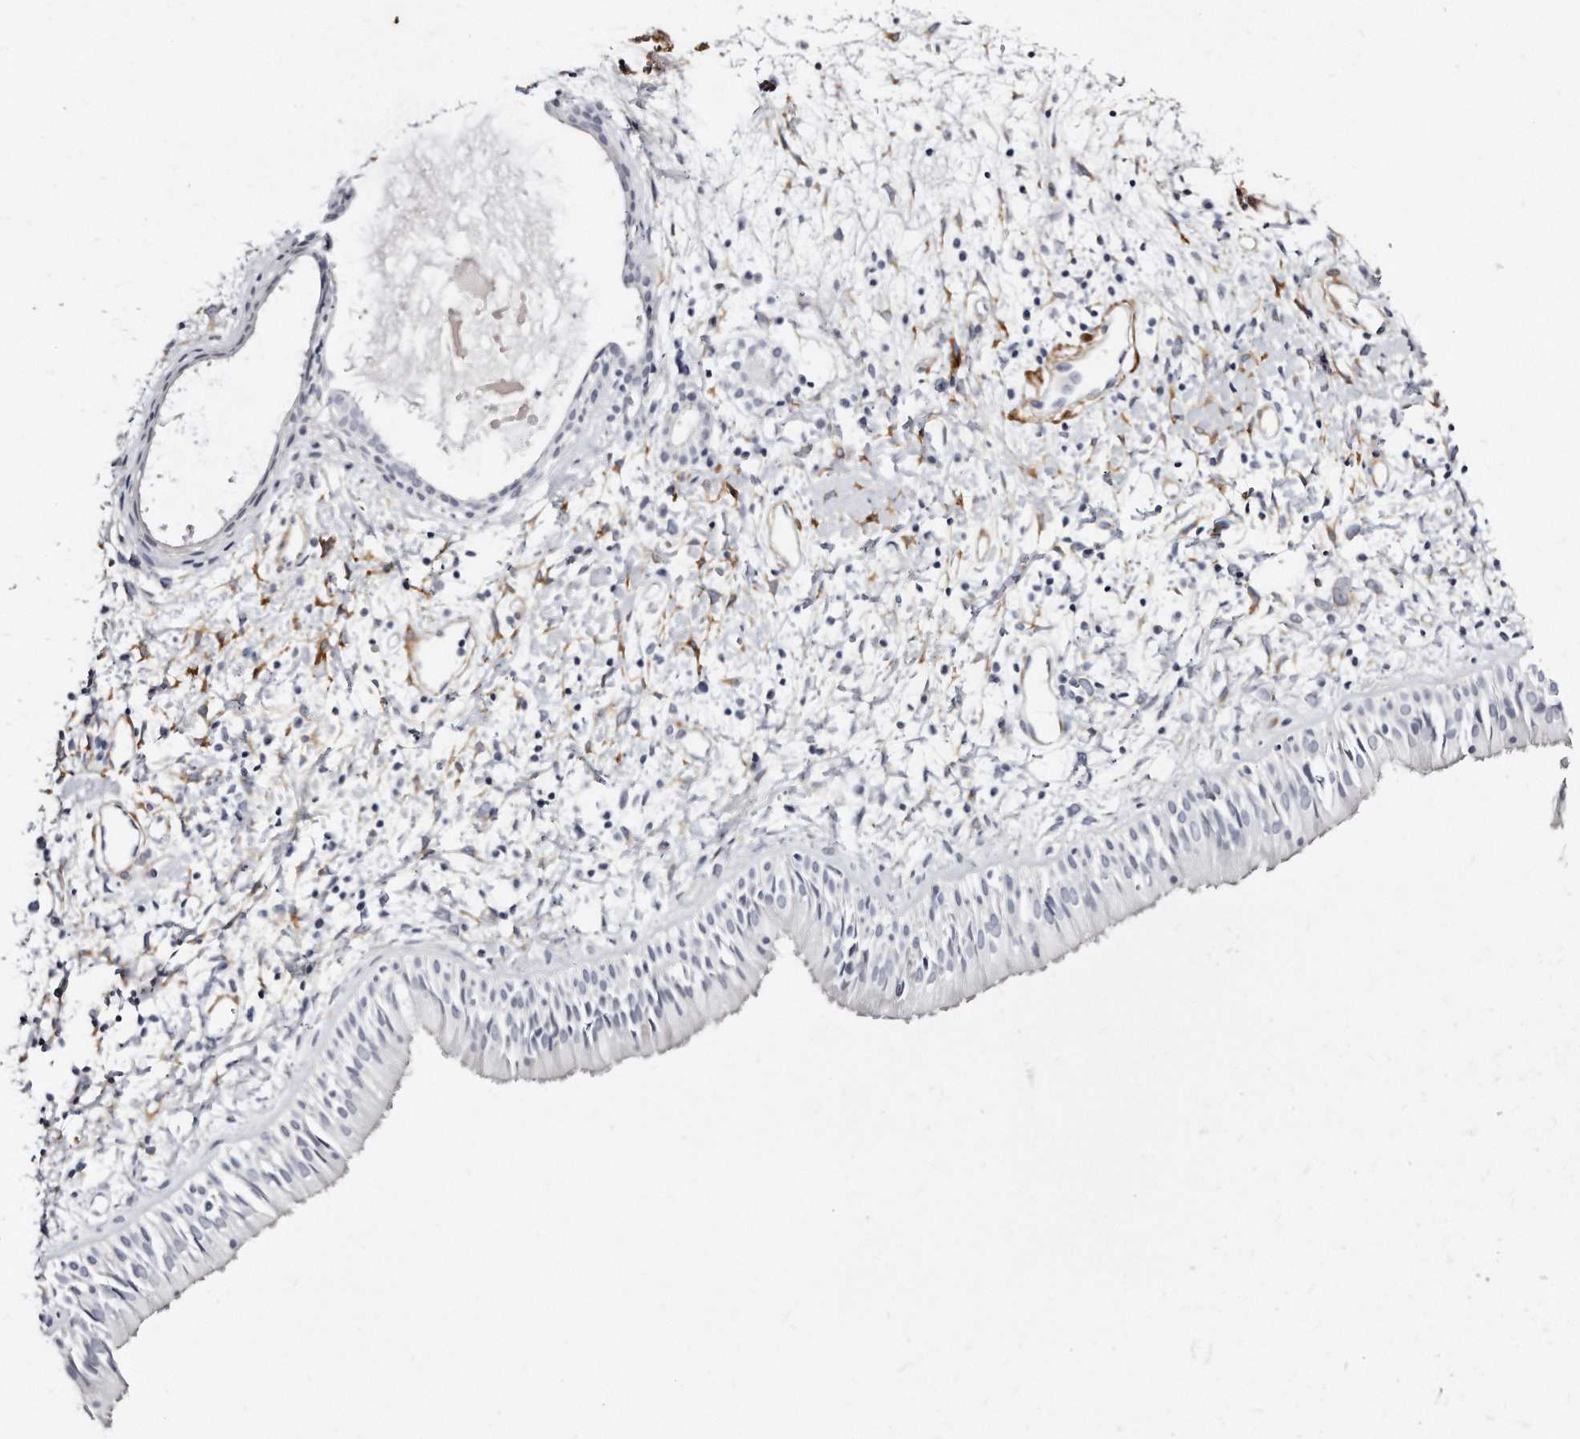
{"staining": {"intensity": "negative", "quantity": "none", "location": "none"}, "tissue": "nasopharynx", "cell_type": "Respiratory epithelial cells", "image_type": "normal", "snomed": [{"axis": "morphology", "description": "Normal tissue, NOS"}, {"axis": "topography", "description": "Nasopharynx"}], "caption": "IHC histopathology image of normal human nasopharynx stained for a protein (brown), which shows no staining in respiratory epithelial cells.", "gene": "LMOD1", "patient": {"sex": "male", "age": 22}}